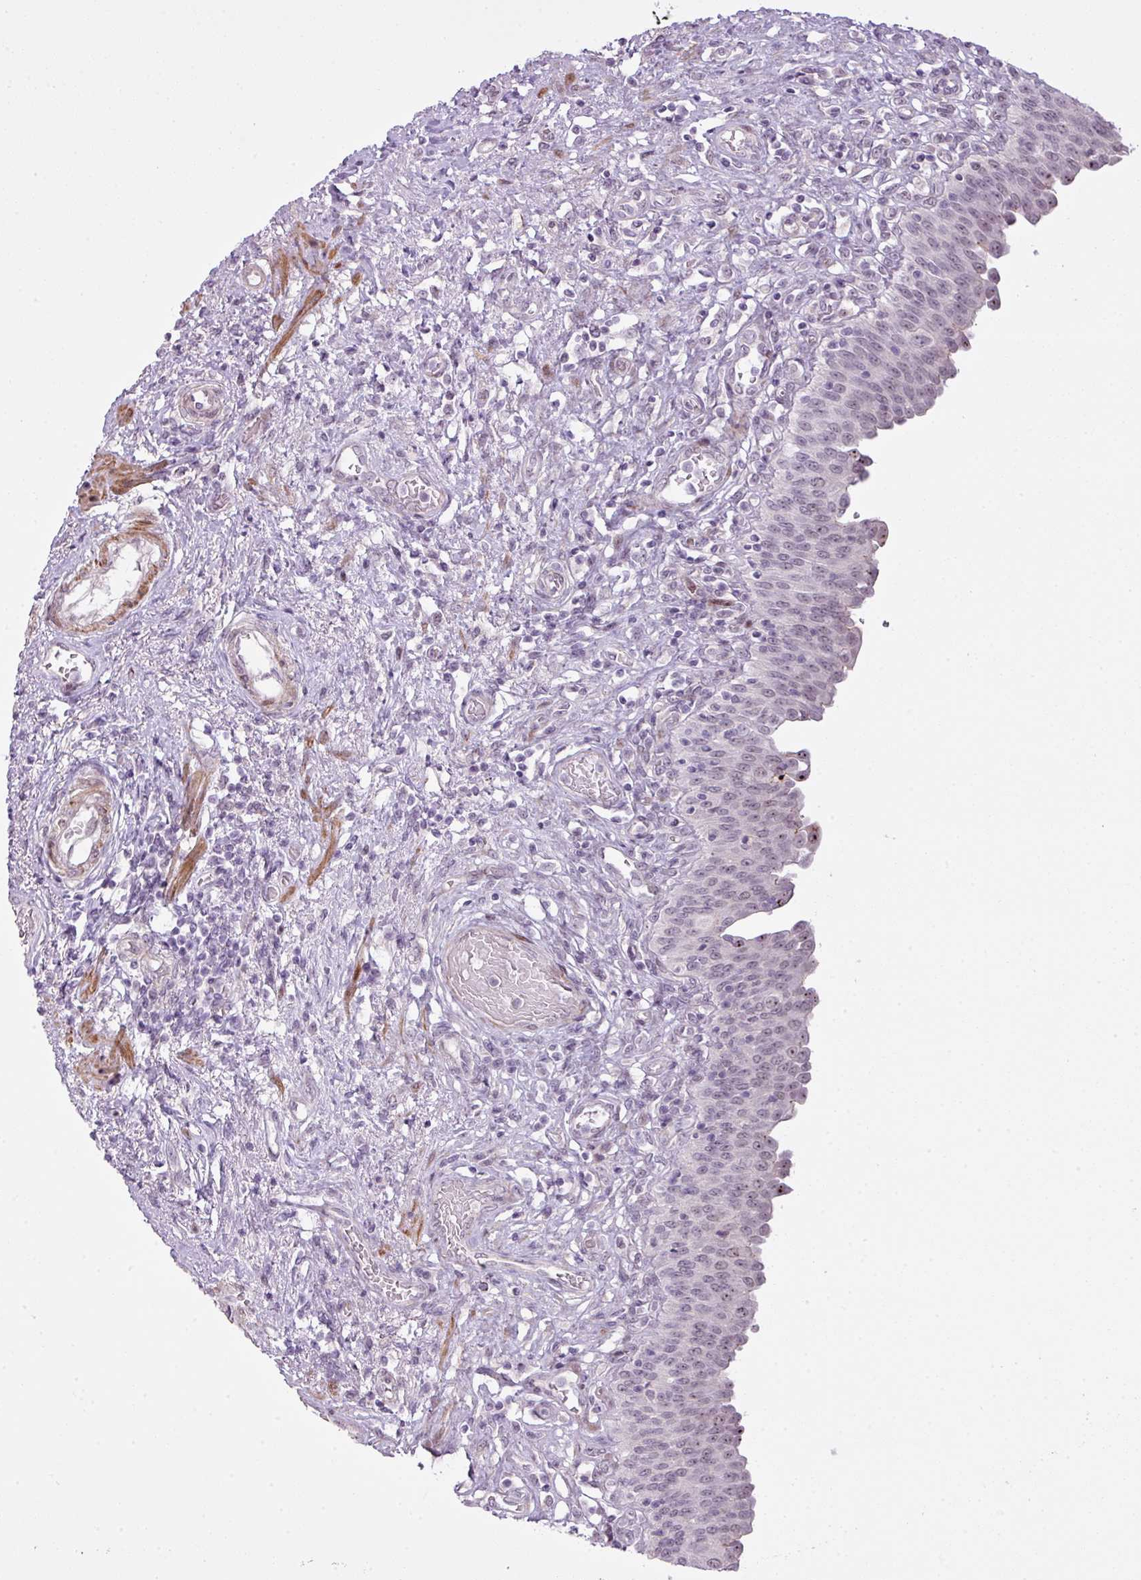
{"staining": {"intensity": "weak", "quantity": "25%-75%", "location": "nuclear"}, "tissue": "urinary bladder", "cell_type": "Urothelial cells", "image_type": "normal", "snomed": [{"axis": "morphology", "description": "Normal tissue, NOS"}, {"axis": "topography", "description": "Urinary bladder"}], "caption": "A brown stain shows weak nuclear positivity of a protein in urothelial cells of unremarkable urinary bladder.", "gene": "ZNF688", "patient": {"sex": "male", "age": 71}}